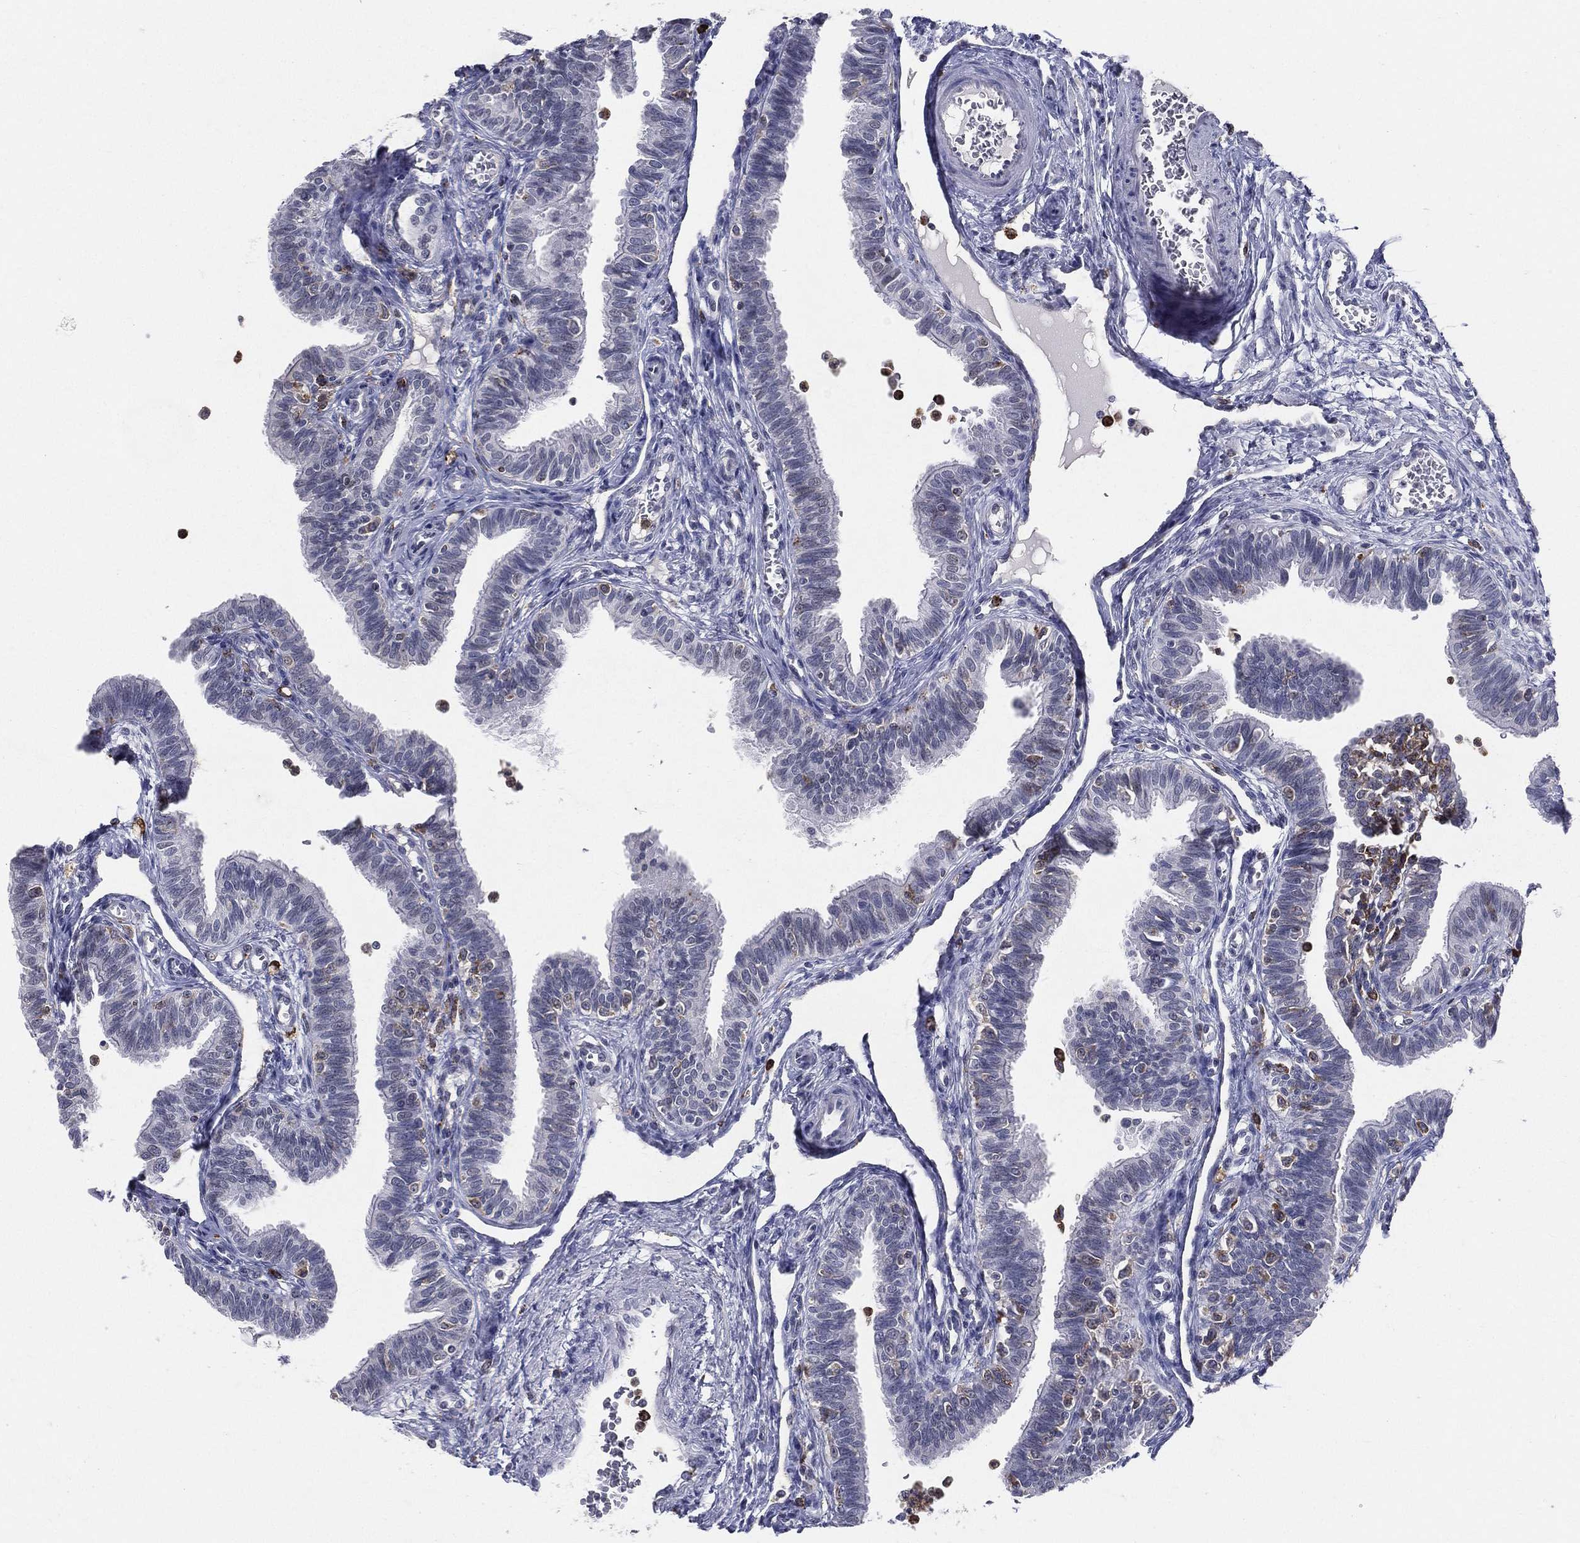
{"staining": {"intensity": "weak", "quantity": "<25%", "location": "cytoplasmic/membranous,nuclear"}, "tissue": "fallopian tube", "cell_type": "Glandular cells", "image_type": "normal", "snomed": [{"axis": "morphology", "description": "Normal tissue, NOS"}, {"axis": "topography", "description": "Fallopian tube"}], "caption": "Immunohistochemistry image of benign fallopian tube: human fallopian tube stained with DAB shows no significant protein positivity in glandular cells.", "gene": "EVI2B", "patient": {"sex": "female", "age": 36}}